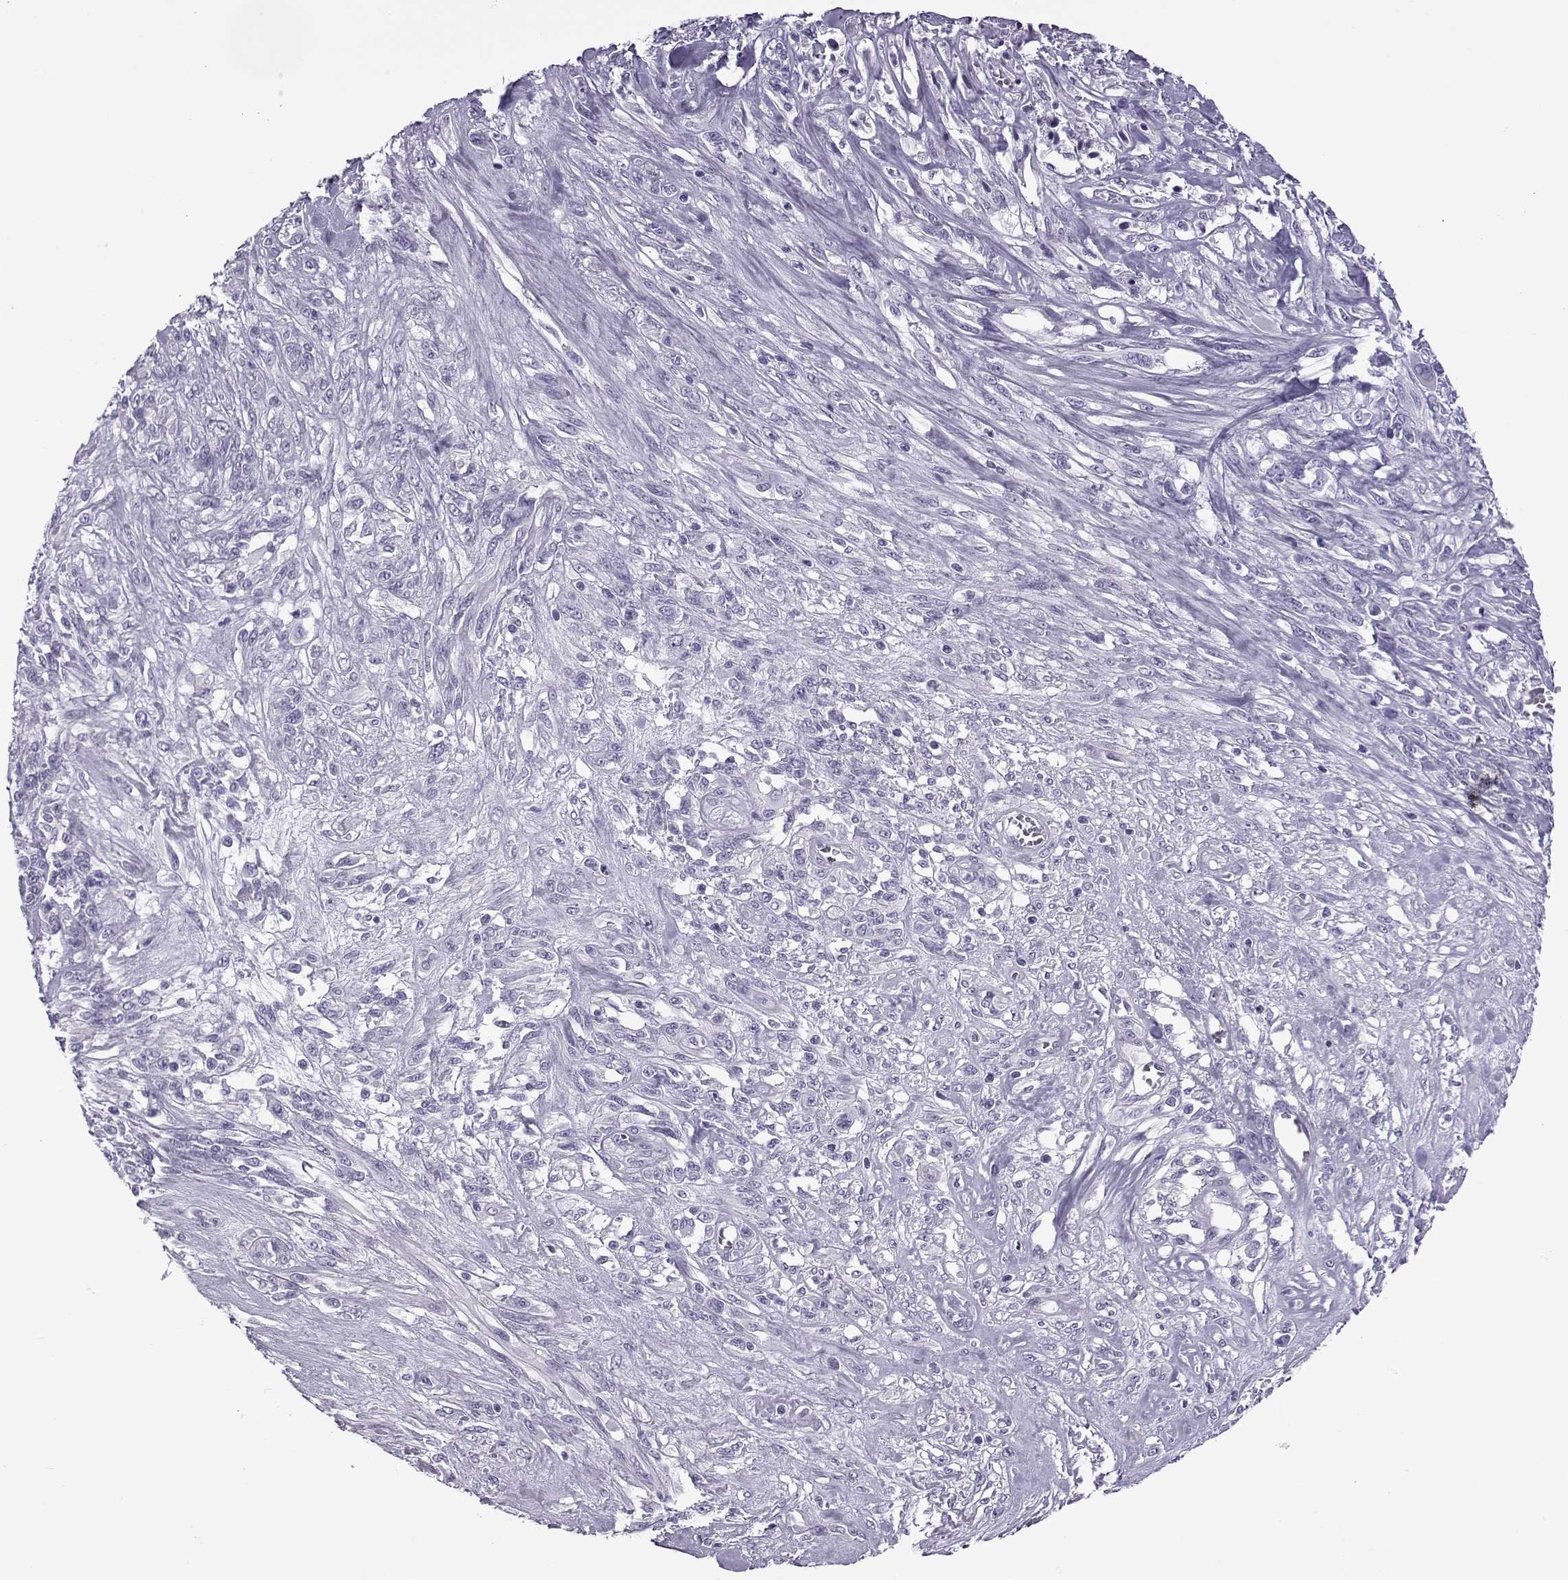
{"staining": {"intensity": "negative", "quantity": "none", "location": "none"}, "tissue": "melanoma", "cell_type": "Tumor cells", "image_type": "cancer", "snomed": [{"axis": "morphology", "description": "Malignant melanoma, NOS"}, {"axis": "topography", "description": "Skin"}], "caption": "Immunohistochemistry histopathology image of neoplastic tissue: malignant melanoma stained with DAB shows no significant protein positivity in tumor cells. Nuclei are stained in blue.", "gene": "OIP5", "patient": {"sex": "female", "age": 91}}